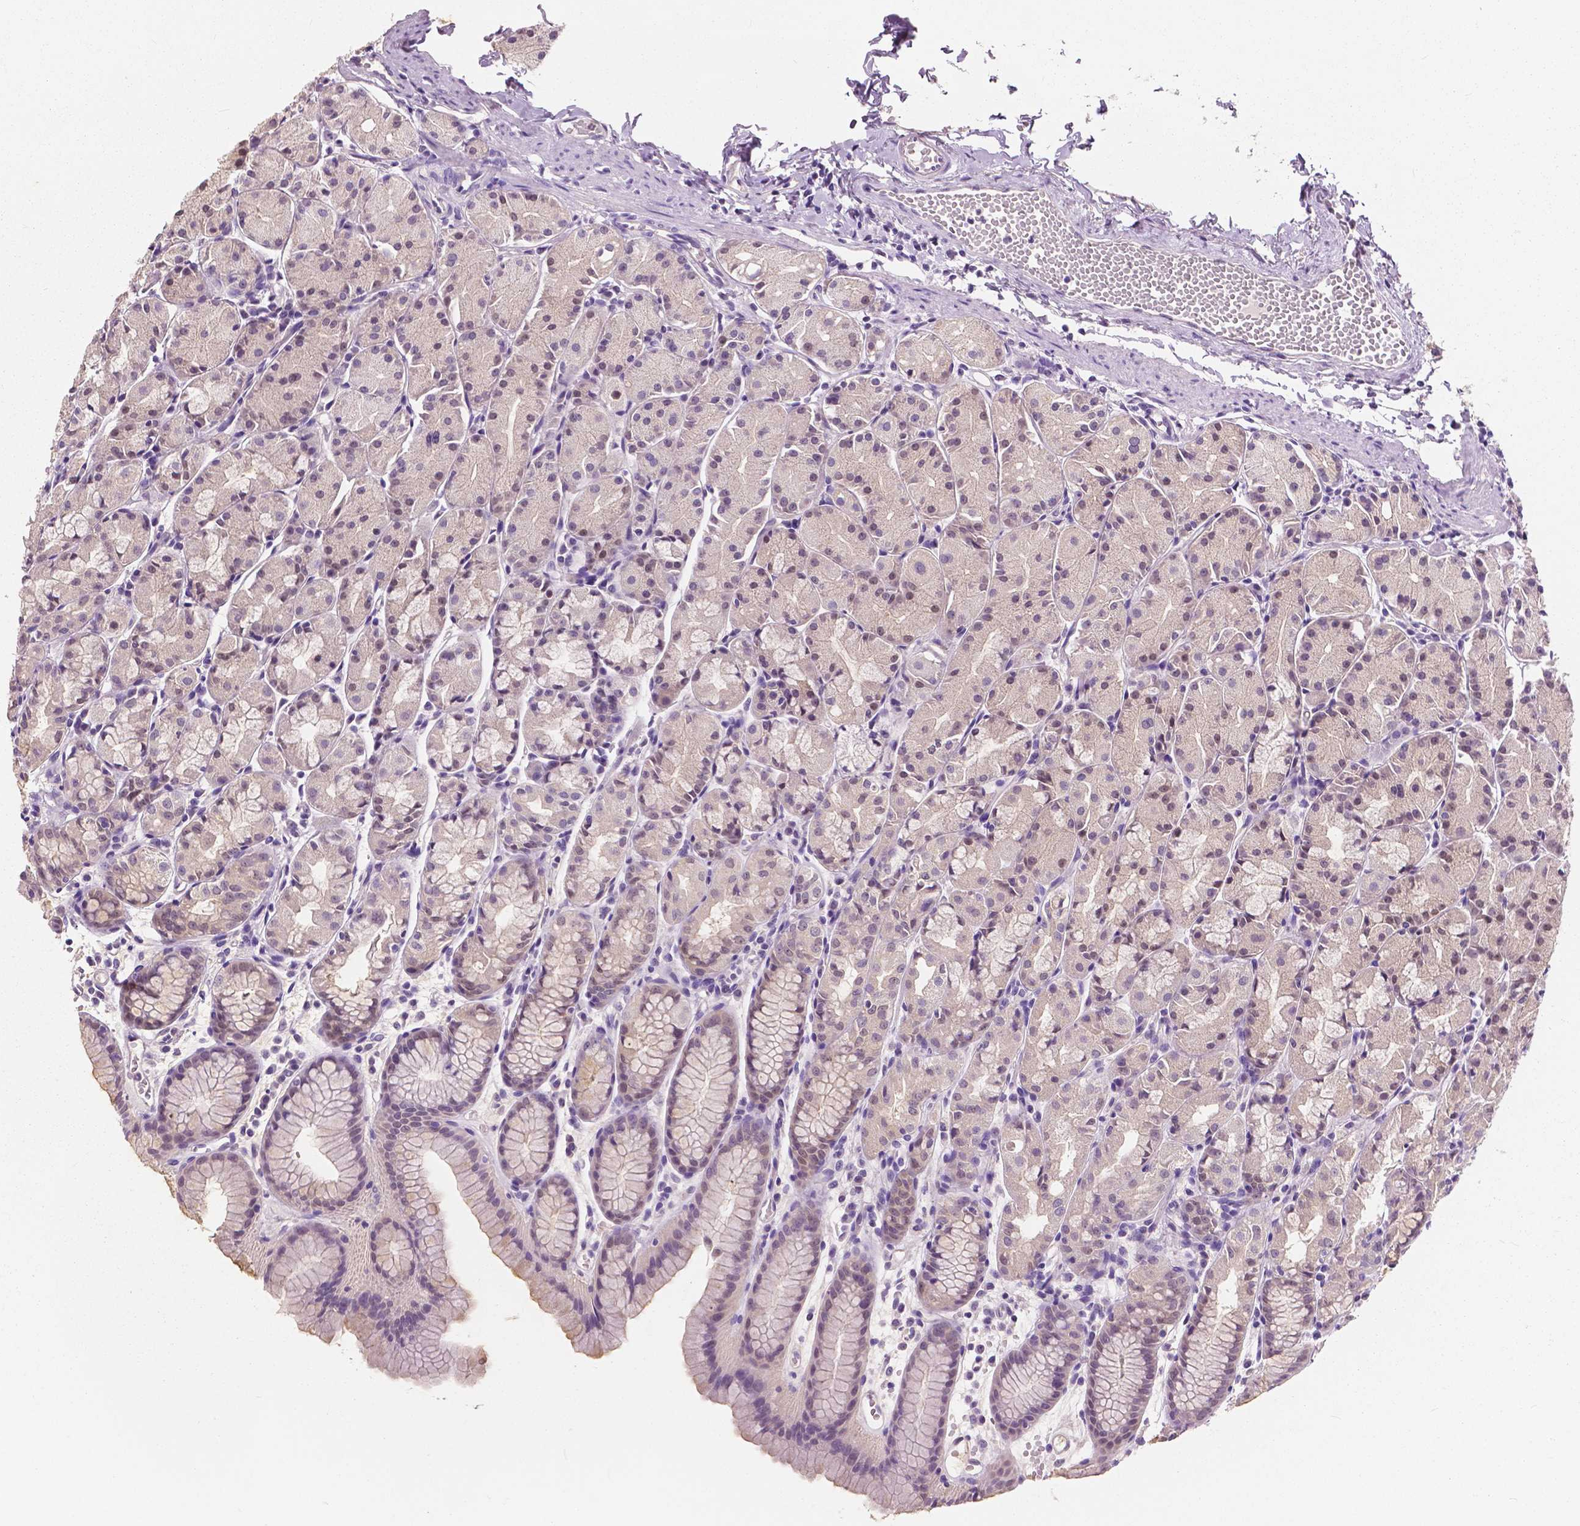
{"staining": {"intensity": "weak", "quantity": "<25%", "location": "cytoplasmic/membranous,nuclear"}, "tissue": "stomach", "cell_type": "Glandular cells", "image_type": "normal", "snomed": [{"axis": "morphology", "description": "Normal tissue, NOS"}, {"axis": "topography", "description": "Stomach, upper"}], "caption": "Immunohistochemistry photomicrograph of benign human stomach stained for a protein (brown), which shows no expression in glandular cells. (Stains: DAB (3,3'-diaminobenzidine) immunohistochemistry (IHC) with hematoxylin counter stain, Microscopy: brightfield microscopy at high magnification).", "gene": "TKFC", "patient": {"sex": "male", "age": 47}}